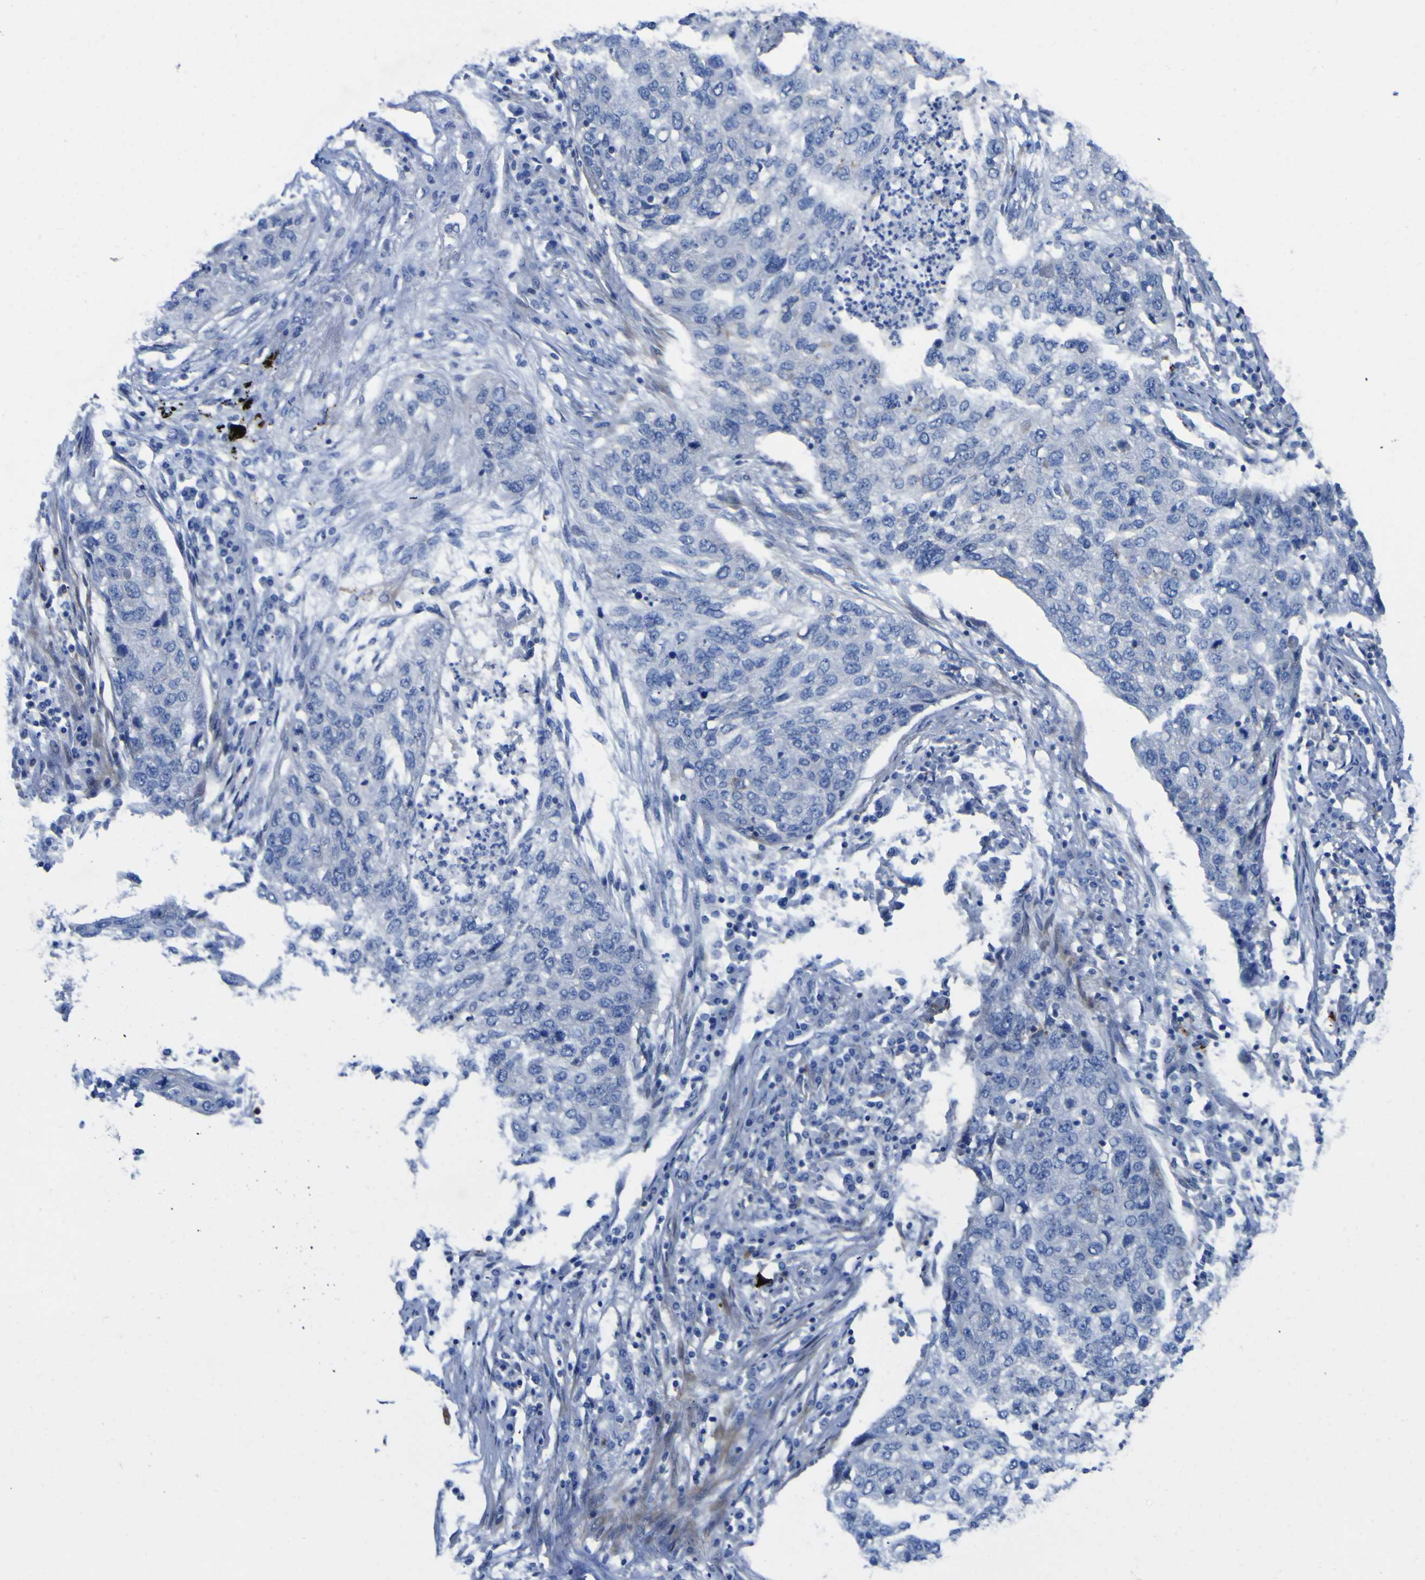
{"staining": {"intensity": "negative", "quantity": "none", "location": "none"}, "tissue": "lung cancer", "cell_type": "Tumor cells", "image_type": "cancer", "snomed": [{"axis": "morphology", "description": "Squamous cell carcinoma, NOS"}, {"axis": "topography", "description": "Lung"}], "caption": "This is an immunohistochemistry image of lung cancer. There is no expression in tumor cells.", "gene": "AGO4", "patient": {"sex": "female", "age": 63}}